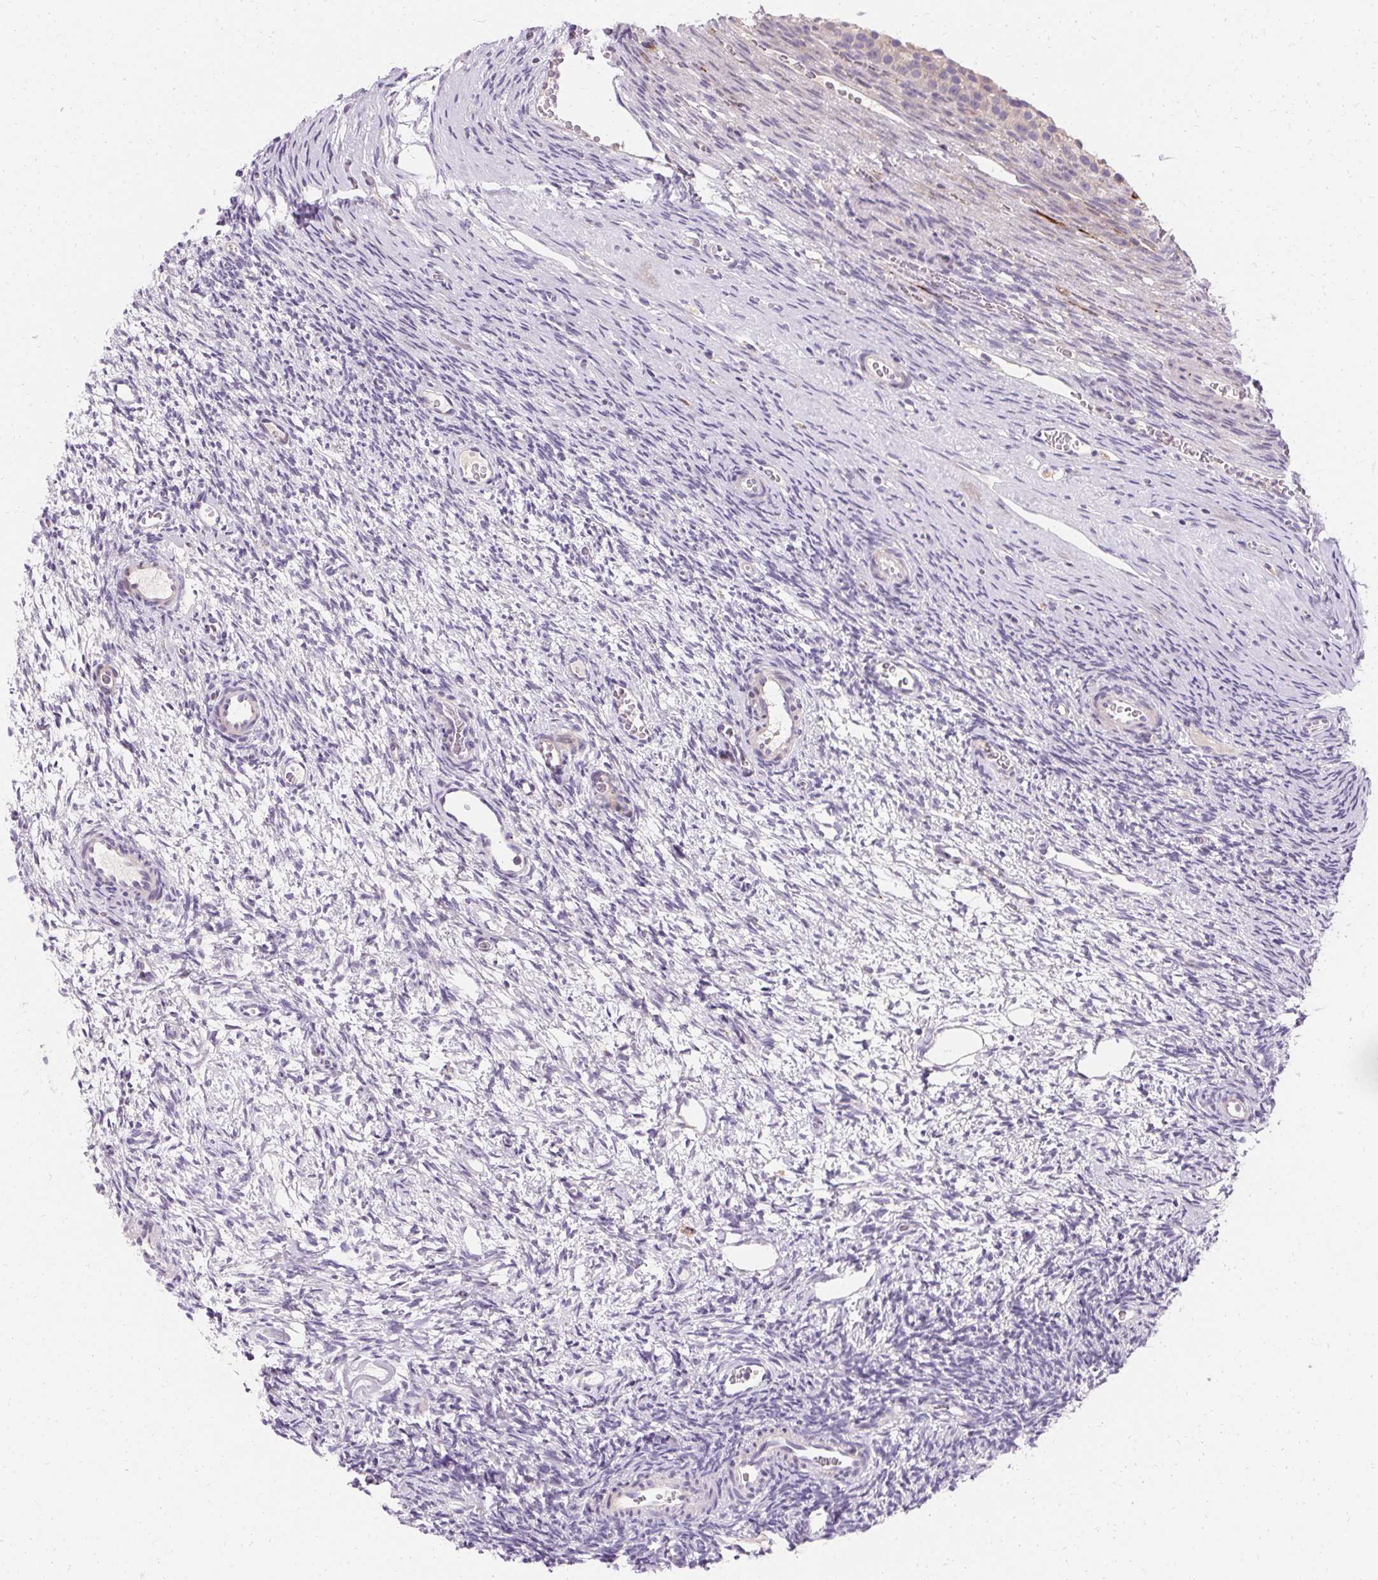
{"staining": {"intensity": "negative", "quantity": "none", "location": "none"}, "tissue": "ovary", "cell_type": "Follicle cells", "image_type": "normal", "snomed": [{"axis": "morphology", "description": "Normal tissue, NOS"}, {"axis": "topography", "description": "Ovary"}], "caption": "Photomicrograph shows no significant protein staining in follicle cells of normal ovary. Nuclei are stained in blue.", "gene": "TRIP13", "patient": {"sex": "female", "age": 34}}